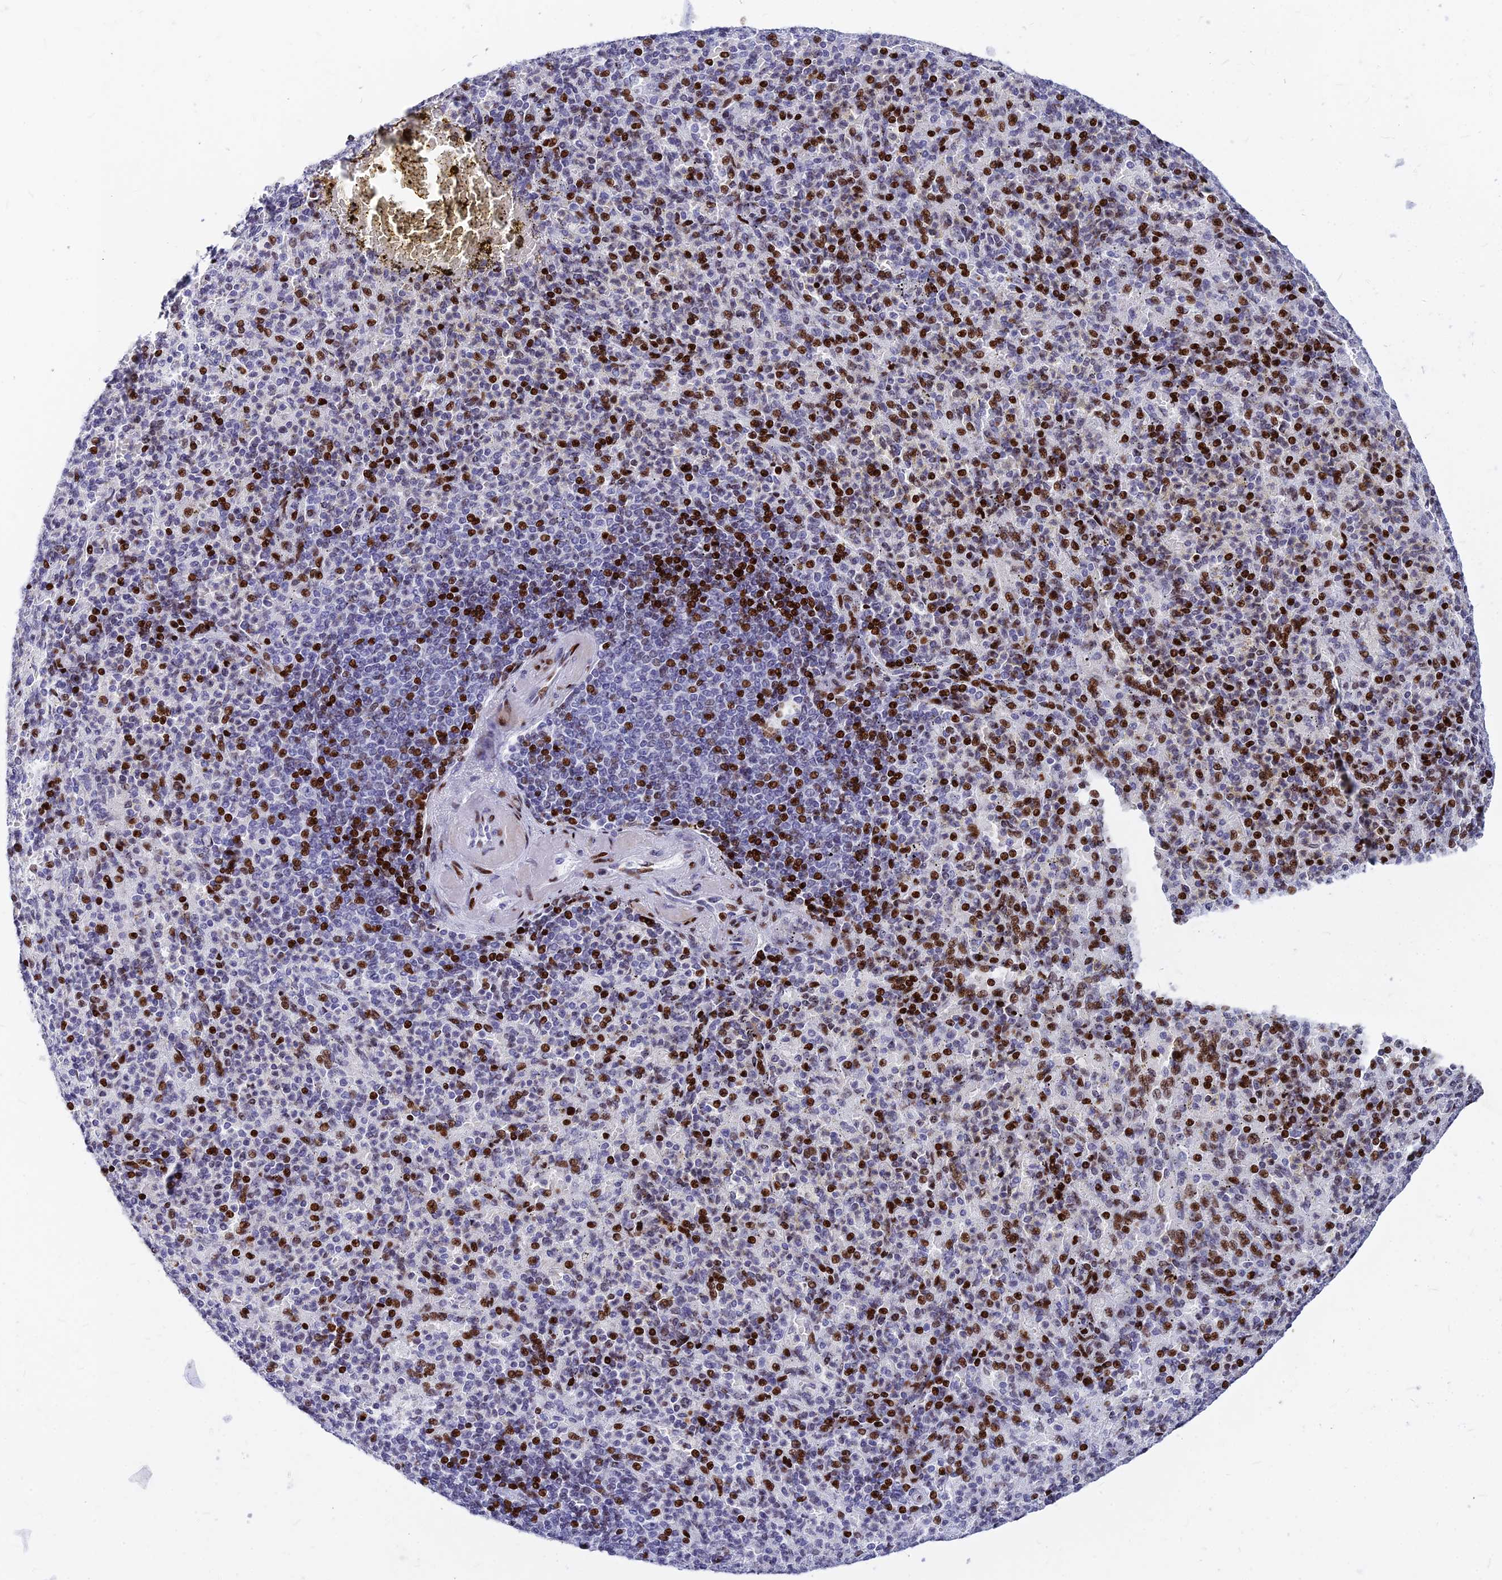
{"staining": {"intensity": "strong", "quantity": "25%-75%", "location": "nuclear"}, "tissue": "spleen", "cell_type": "Cells in red pulp", "image_type": "normal", "snomed": [{"axis": "morphology", "description": "Normal tissue, NOS"}, {"axis": "topography", "description": "Spleen"}], "caption": "Immunohistochemical staining of normal human spleen exhibits high levels of strong nuclear expression in about 25%-75% of cells in red pulp. (DAB IHC, brown staining for protein, blue staining for nuclei).", "gene": "PRPS1", "patient": {"sex": "female", "age": 74}}